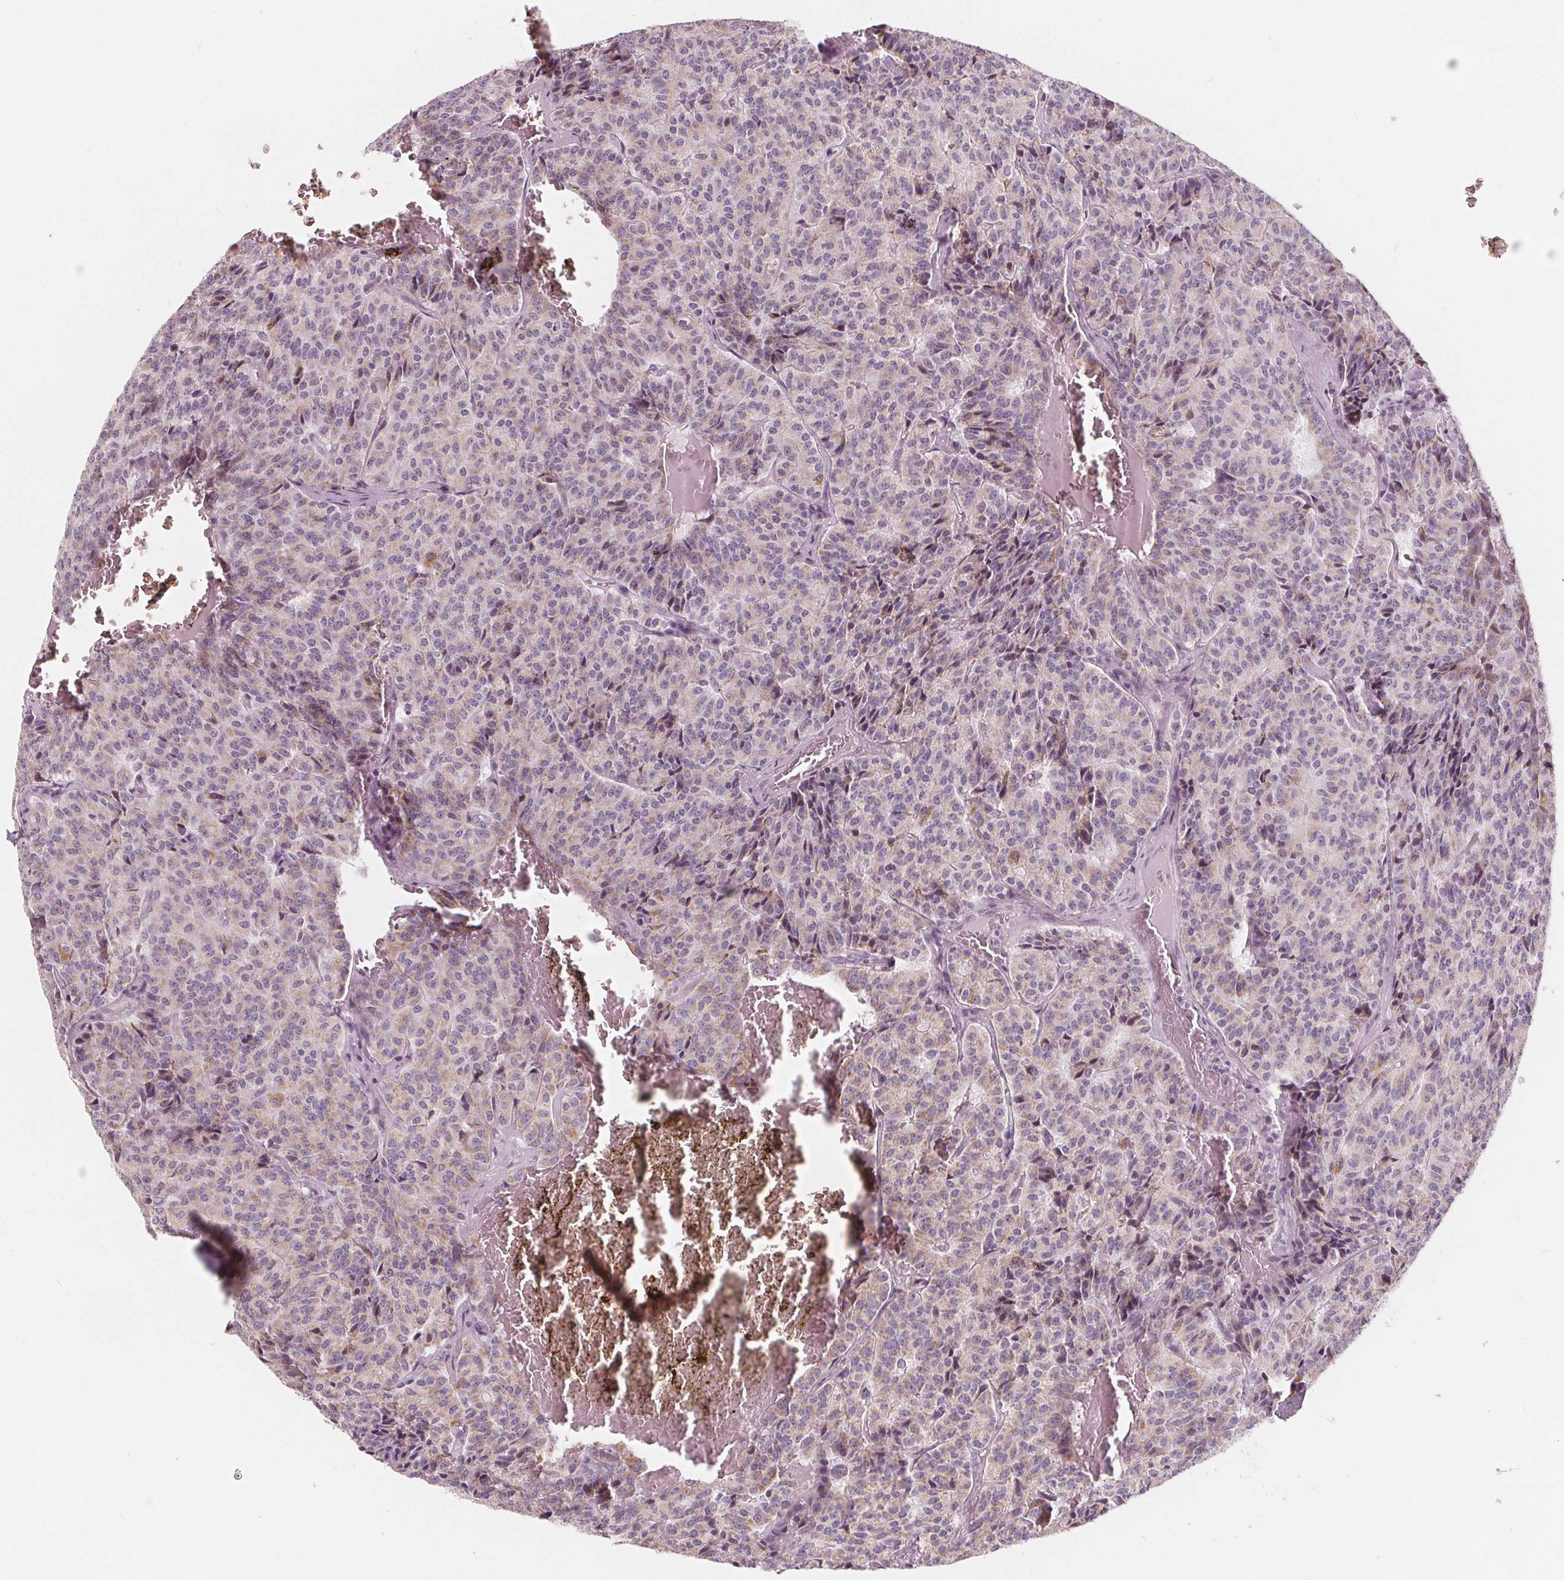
{"staining": {"intensity": "weak", "quantity": "<25%", "location": "cytoplasmic/membranous"}, "tissue": "carcinoid", "cell_type": "Tumor cells", "image_type": "cancer", "snomed": [{"axis": "morphology", "description": "Carcinoid, malignant, NOS"}, {"axis": "topography", "description": "Lung"}], "caption": "This photomicrograph is of carcinoid stained with immunohistochemistry to label a protein in brown with the nuclei are counter-stained blue. There is no staining in tumor cells. (DAB IHC with hematoxylin counter stain).", "gene": "NUP210L", "patient": {"sex": "male", "age": 70}}